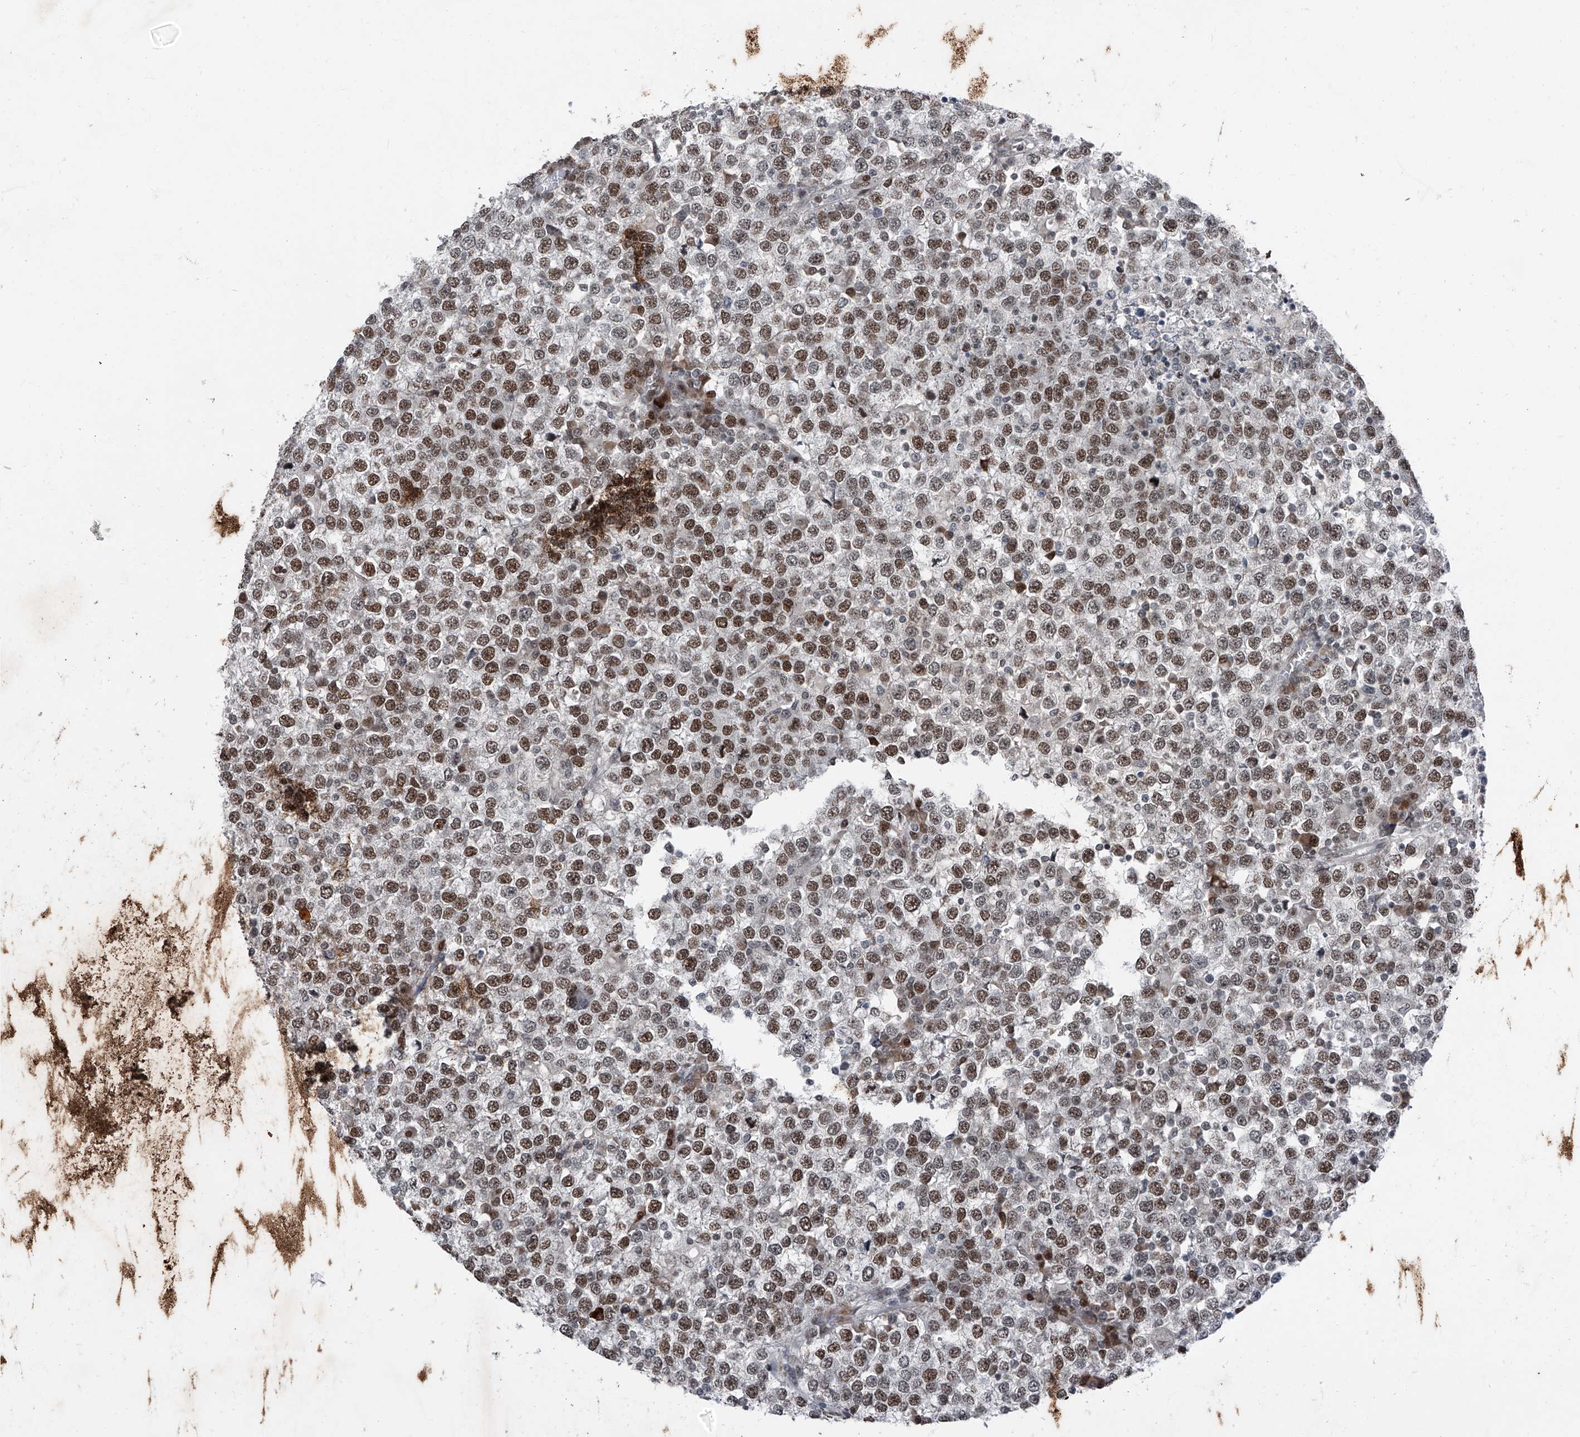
{"staining": {"intensity": "moderate", "quantity": ">75%", "location": "nuclear"}, "tissue": "testis cancer", "cell_type": "Tumor cells", "image_type": "cancer", "snomed": [{"axis": "morphology", "description": "Seminoma, NOS"}, {"axis": "topography", "description": "Testis"}], "caption": "Immunohistochemical staining of human testis seminoma displays medium levels of moderate nuclear staining in about >75% of tumor cells. Nuclei are stained in blue.", "gene": "BMI1", "patient": {"sex": "male", "age": 65}}